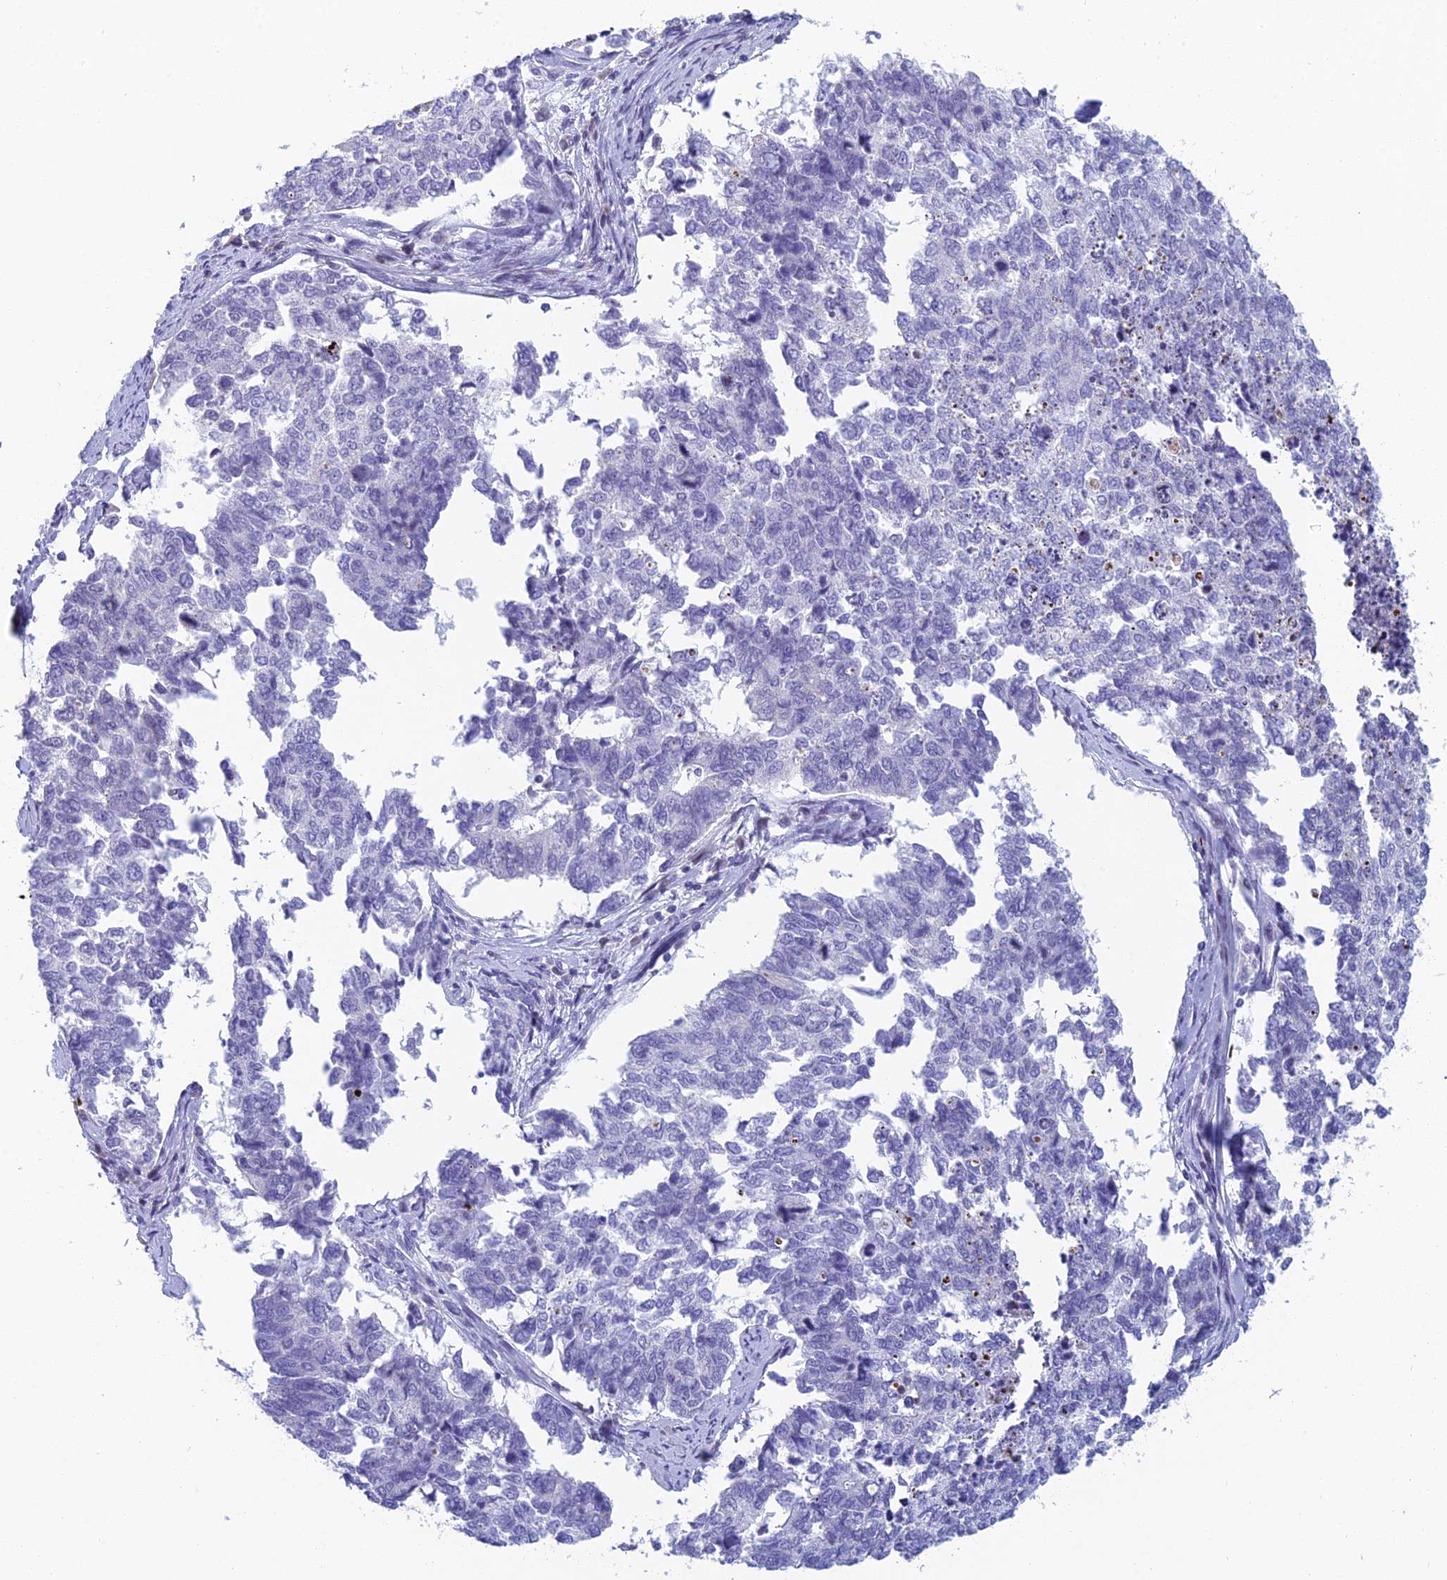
{"staining": {"intensity": "negative", "quantity": "none", "location": "none"}, "tissue": "cervical cancer", "cell_type": "Tumor cells", "image_type": "cancer", "snomed": [{"axis": "morphology", "description": "Squamous cell carcinoma, NOS"}, {"axis": "topography", "description": "Cervix"}], "caption": "Immunohistochemical staining of human cervical cancer shows no significant expression in tumor cells. Nuclei are stained in blue.", "gene": "REXO5", "patient": {"sex": "female", "age": 63}}